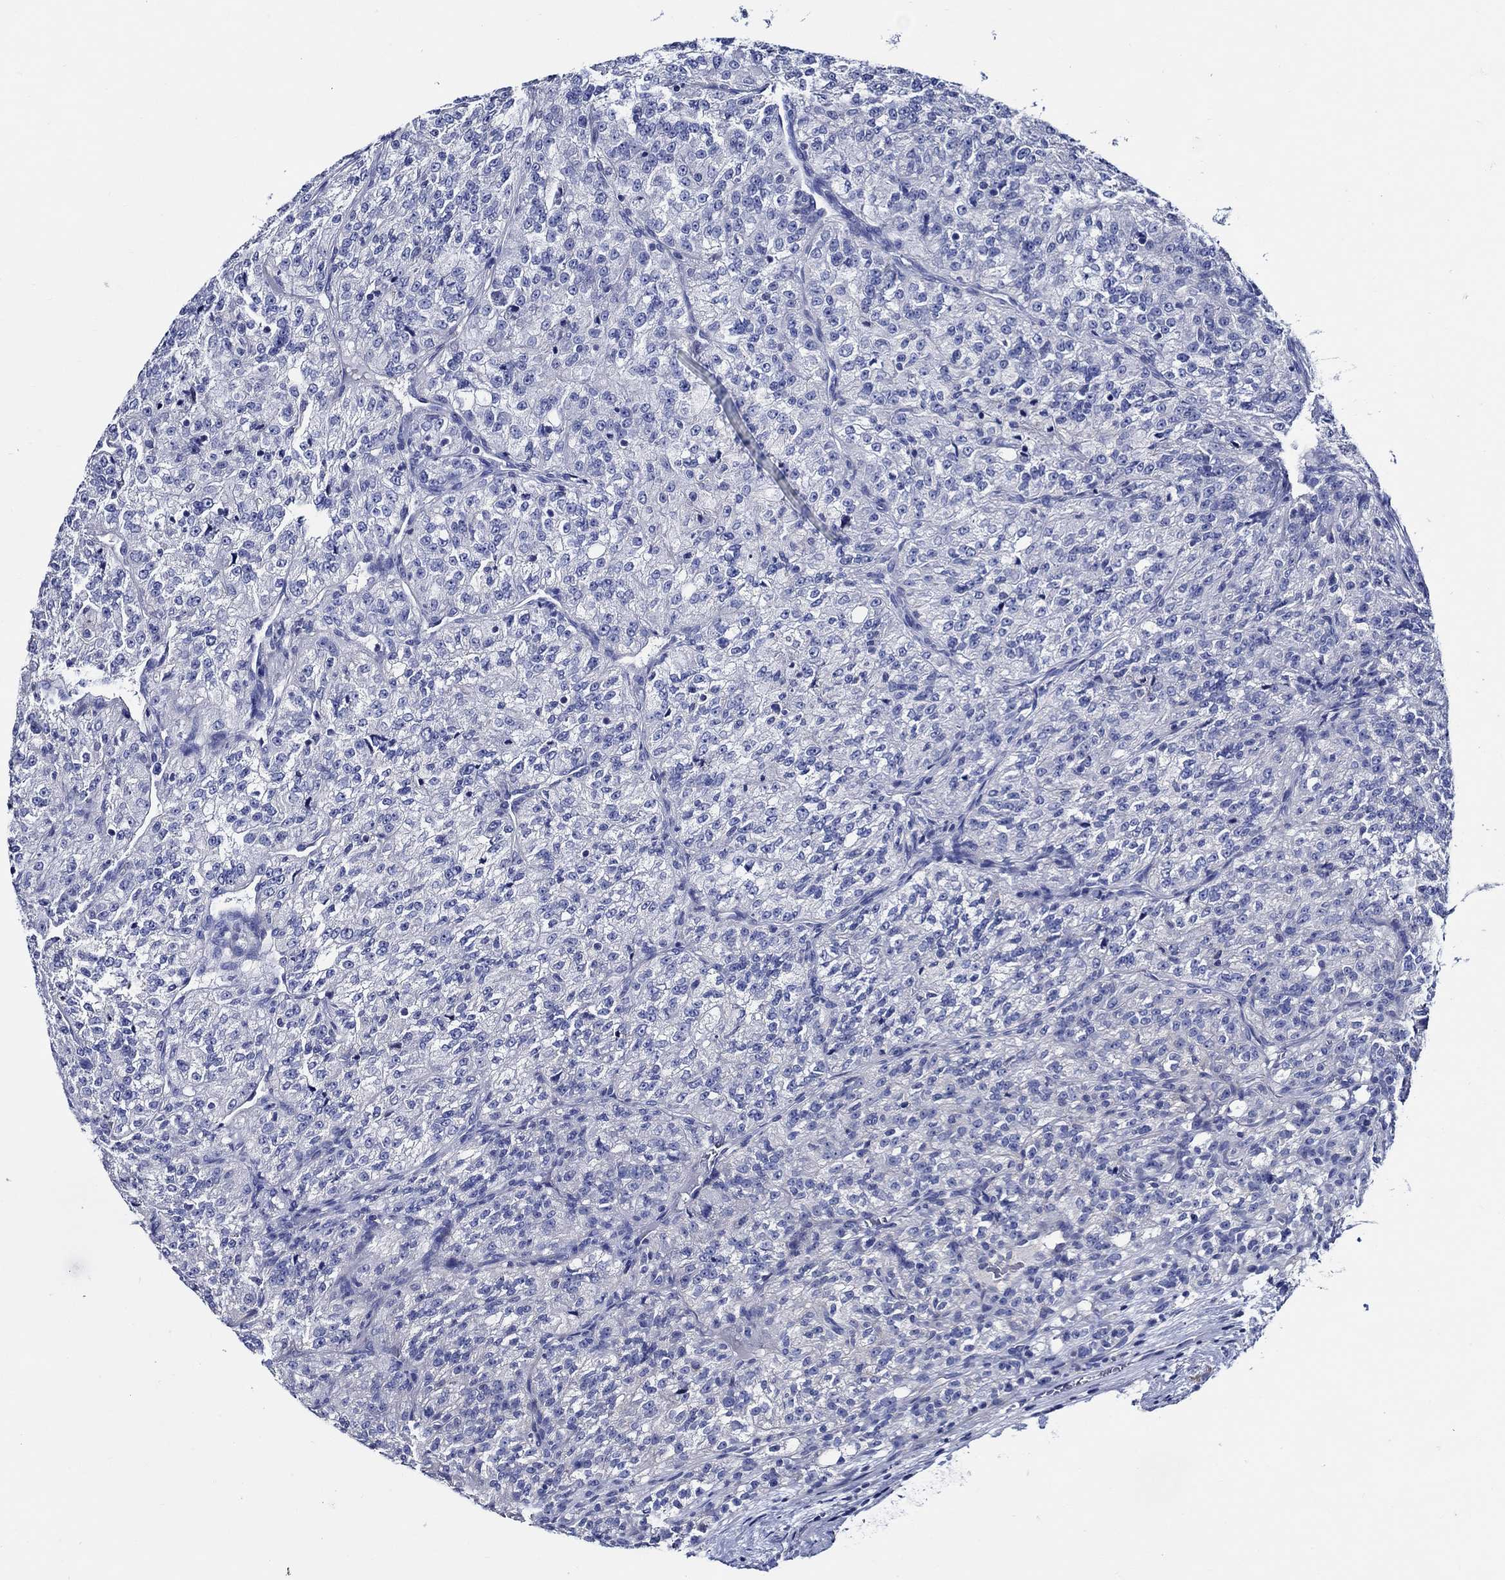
{"staining": {"intensity": "negative", "quantity": "none", "location": "none"}, "tissue": "renal cancer", "cell_type": "Tumor cells", "image_type": "cancer", "snomed": [{"axis": "morphology", "description": "Adenocarcinoma, NOS"}, {"axis": "topography", "description": "Kidney"}], "caption": "This is an immunohistochemistry photomicrograph of renal cancer (adenocarcinoma). There is no staining in tumor cells.", "gene": "SKOR1", "patient": {"sex": "female", "age": 63}}